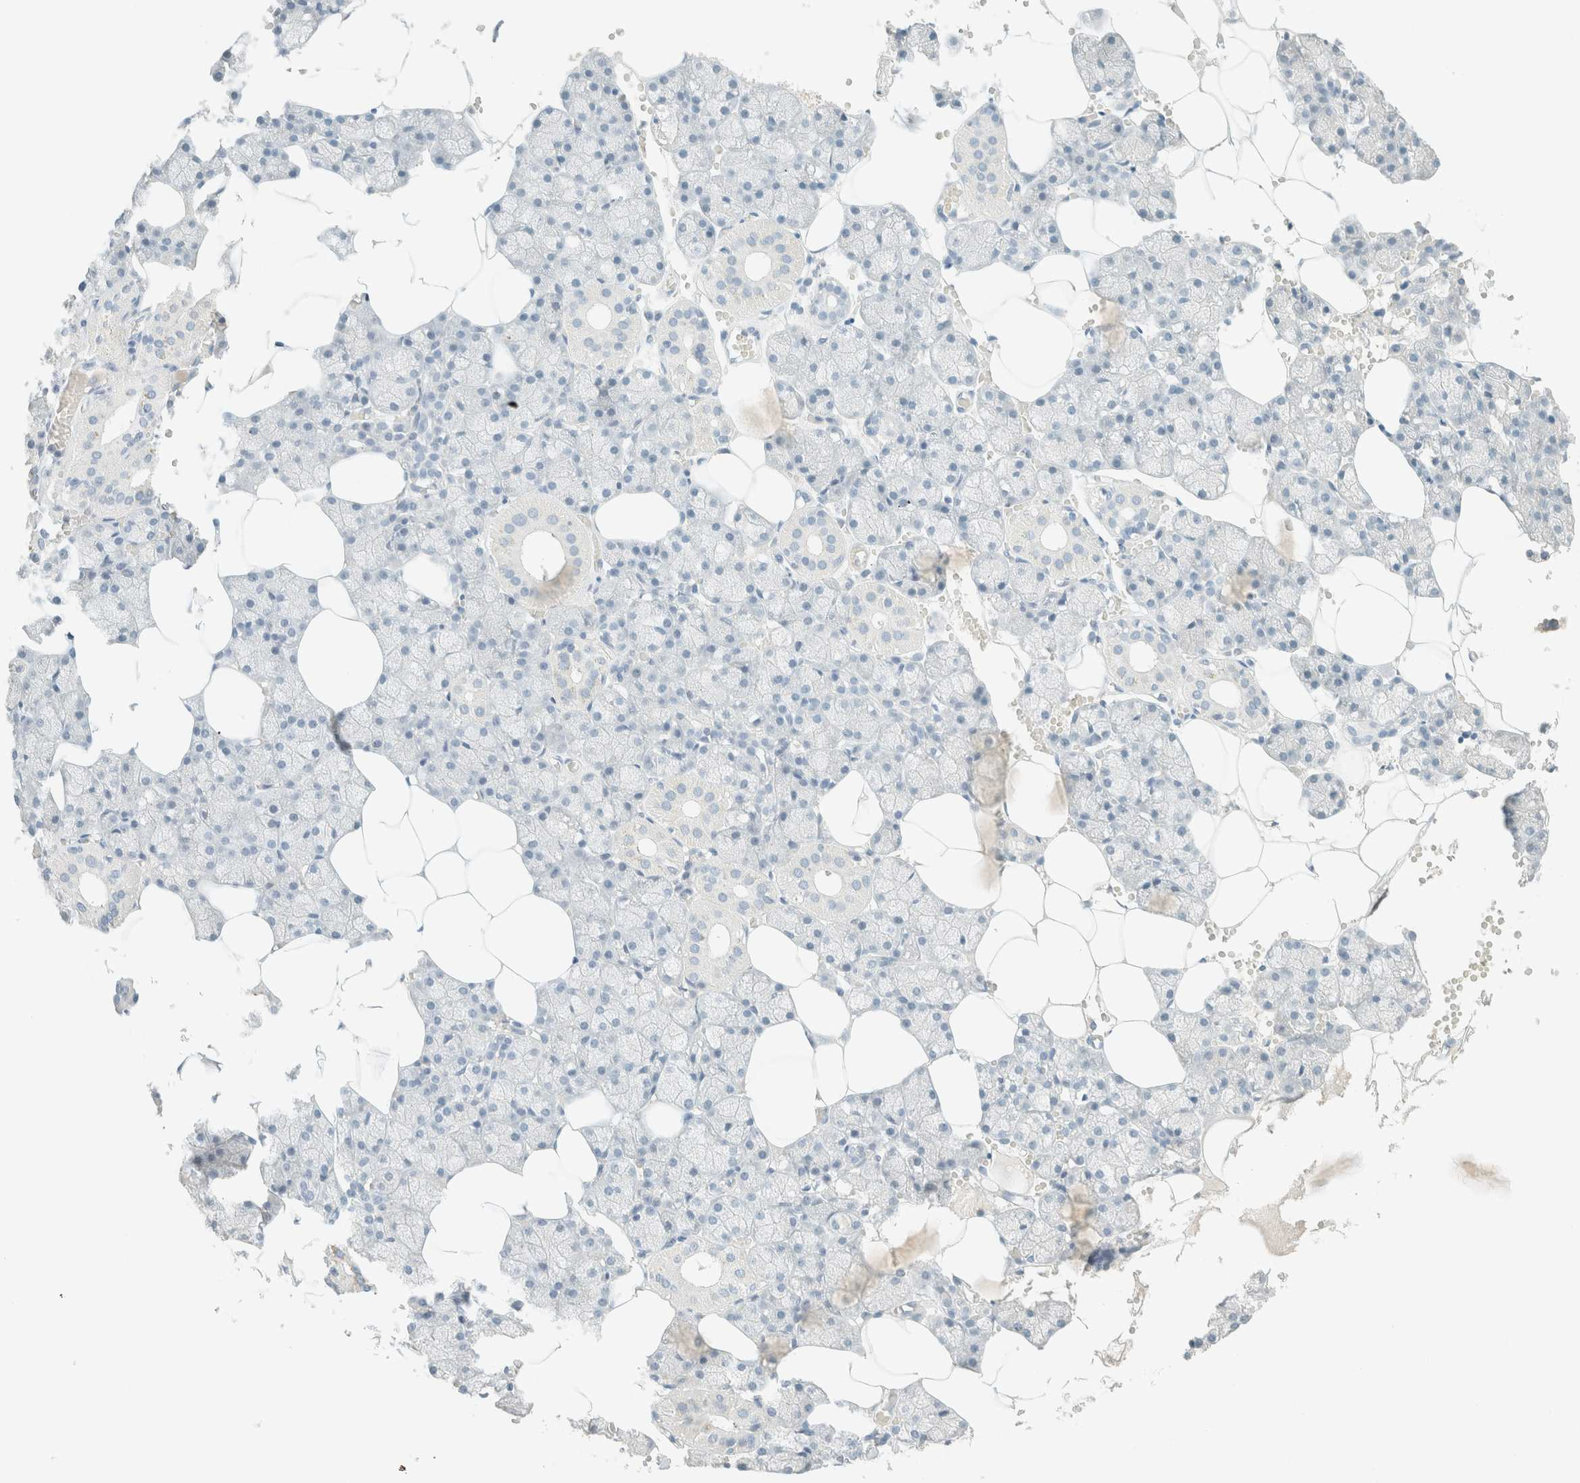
{"staining": {"intensity": "negative", "quantity": "none", "location": "none"}, "tissue": "salivary gland", "cell_type": "Glandular cells", "image_type": "normal", "snomed": [{"axis": "morphology", "description": "Normal tissue, NOS"}, {"axis": "topography", "description": "Salivary gland"}], "caption": "Immunohistochemical staining of benign salivary gland reveals no significant staining in glandular cells. The staining is performed using DAB (3,3'-diaminobenzidine) brown chromogen with nuclei counter-stained in using hematoxylin.", "gene": "GPA33", "patient": {"sex": "male", "age": 62}}